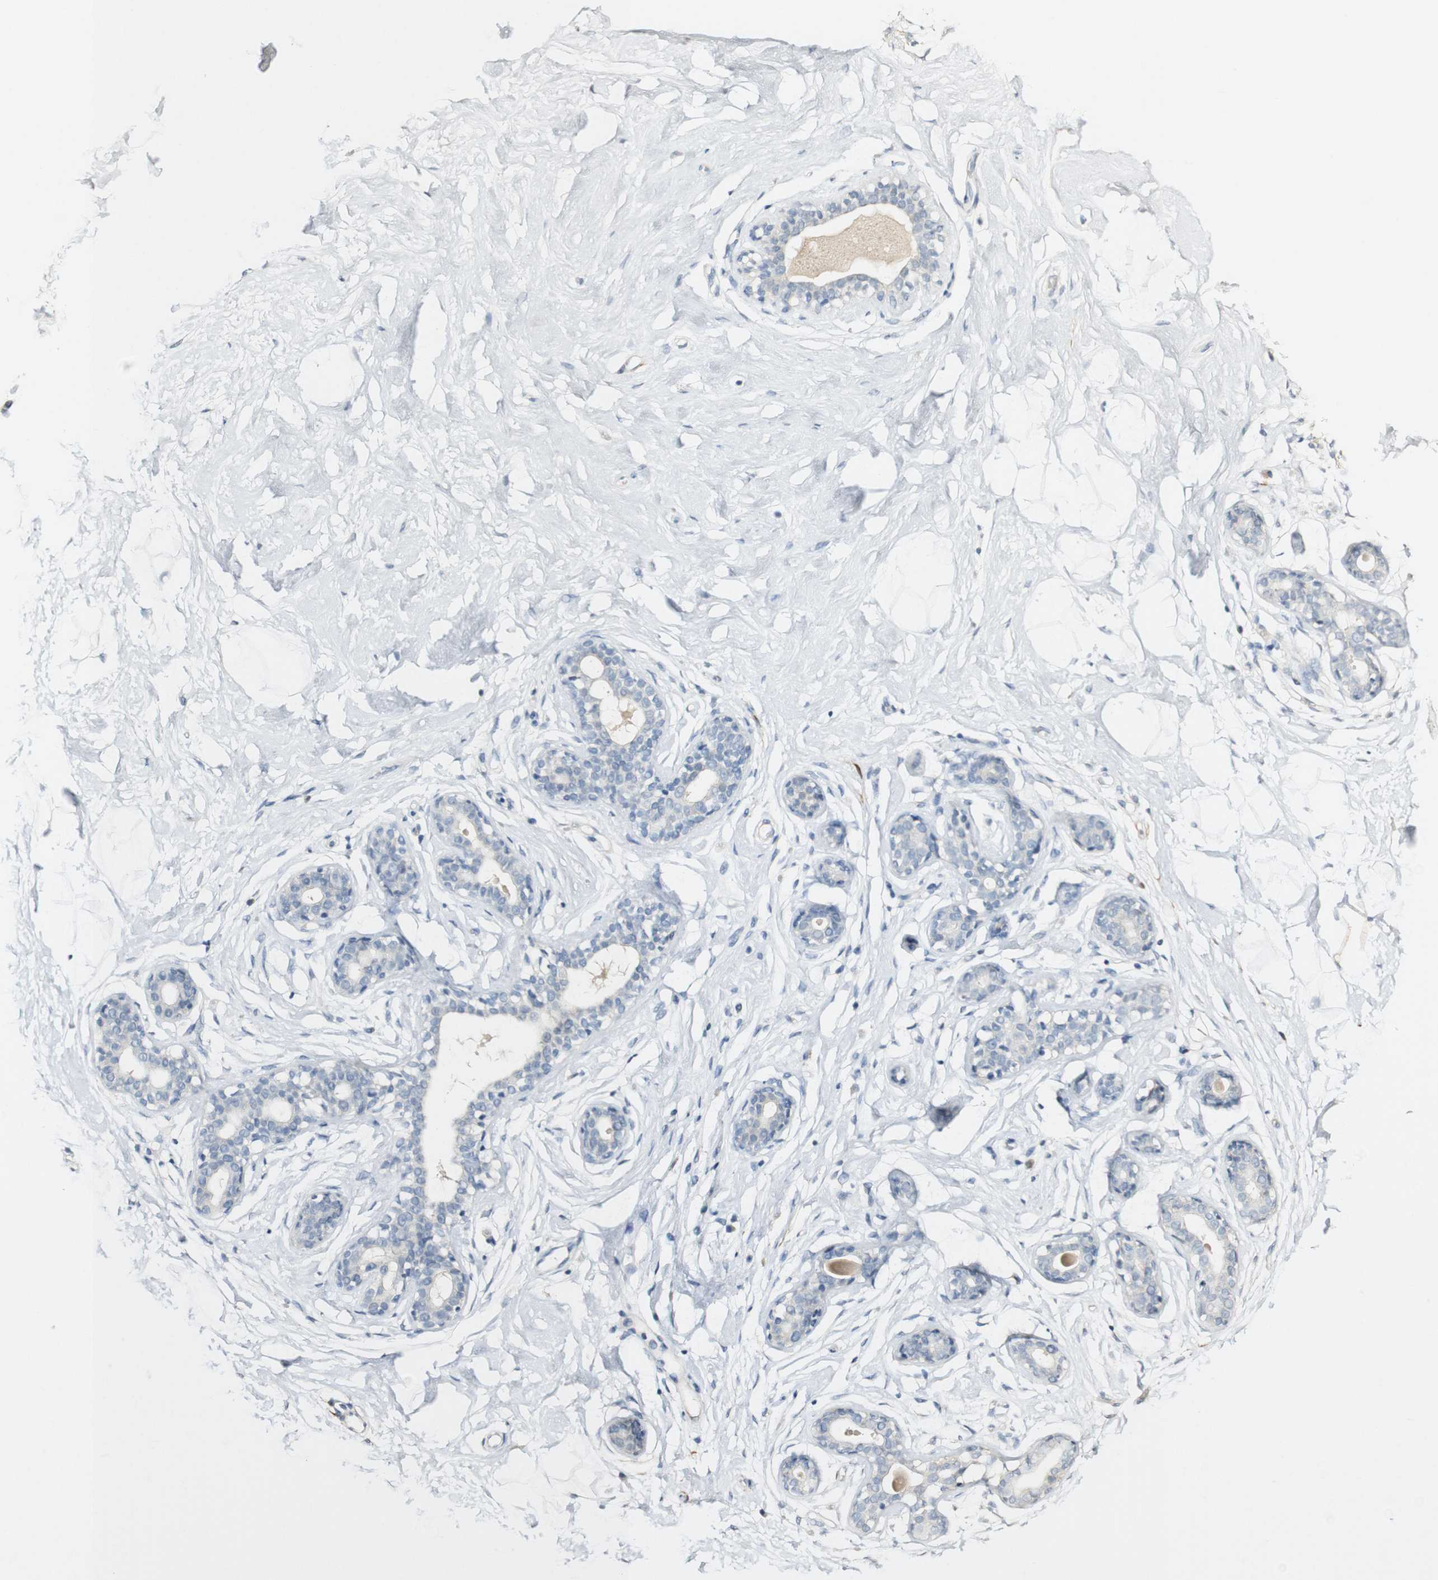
{"staining": {"intensity": "negative", "quantity": "none", "location": "none"}, "tissue": "breast", "cell_type": "Adipocytes", "image_type": "normal", "snomed": [{"axis": "morphology", "description": "Normal tissue, NOS"}, {"axis": "topography", "description": "Breast"}], "caption": "IHC image of unremarkable breast: human breast stained with DAB exhibits no significant protein staining in adipocytes. Nuclei are stained in blue.", "gene": "FMO3", "patient": {"sex": "female", "age": 23}}